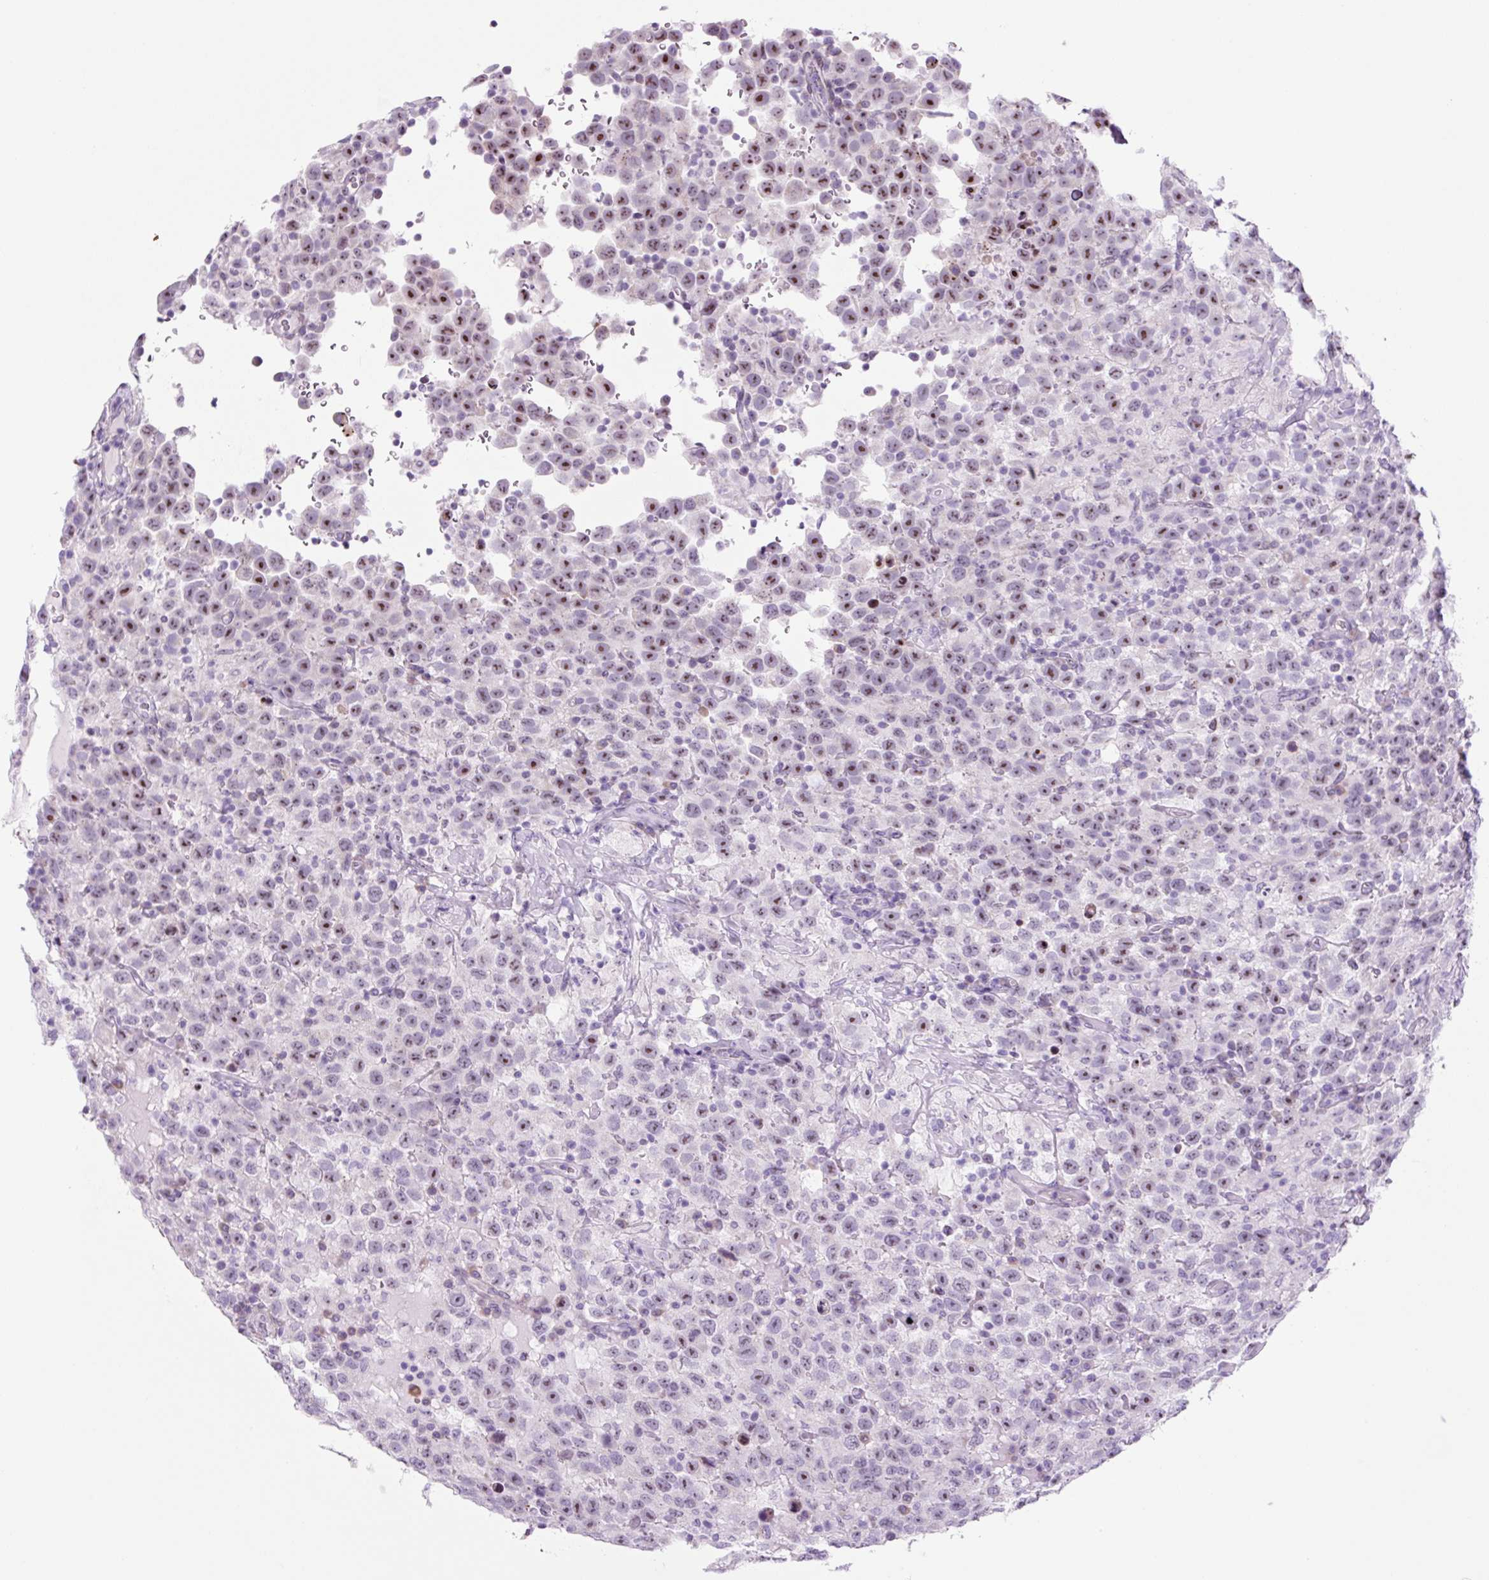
{"staining": {"intensity": "strong", "quantity": "25%-75%", "location": "nuclear"}, "tissue": "testis cancer", "cell_type": "Tumor cells", "image_type": "cancer", "snomed": [{"axis": "morphology", "description": "Seminoma, NOS"}, {"axis": "topography", "description": "Testis"}], "caption": "A micrograph showing strong nuclear staining in approximately 25%-75% of tumor cells in testis seminoma, as visualized by brown immunohistochemical staining.", "gene": "RRS1", "patient": {"sex": "male", "age": 41}}